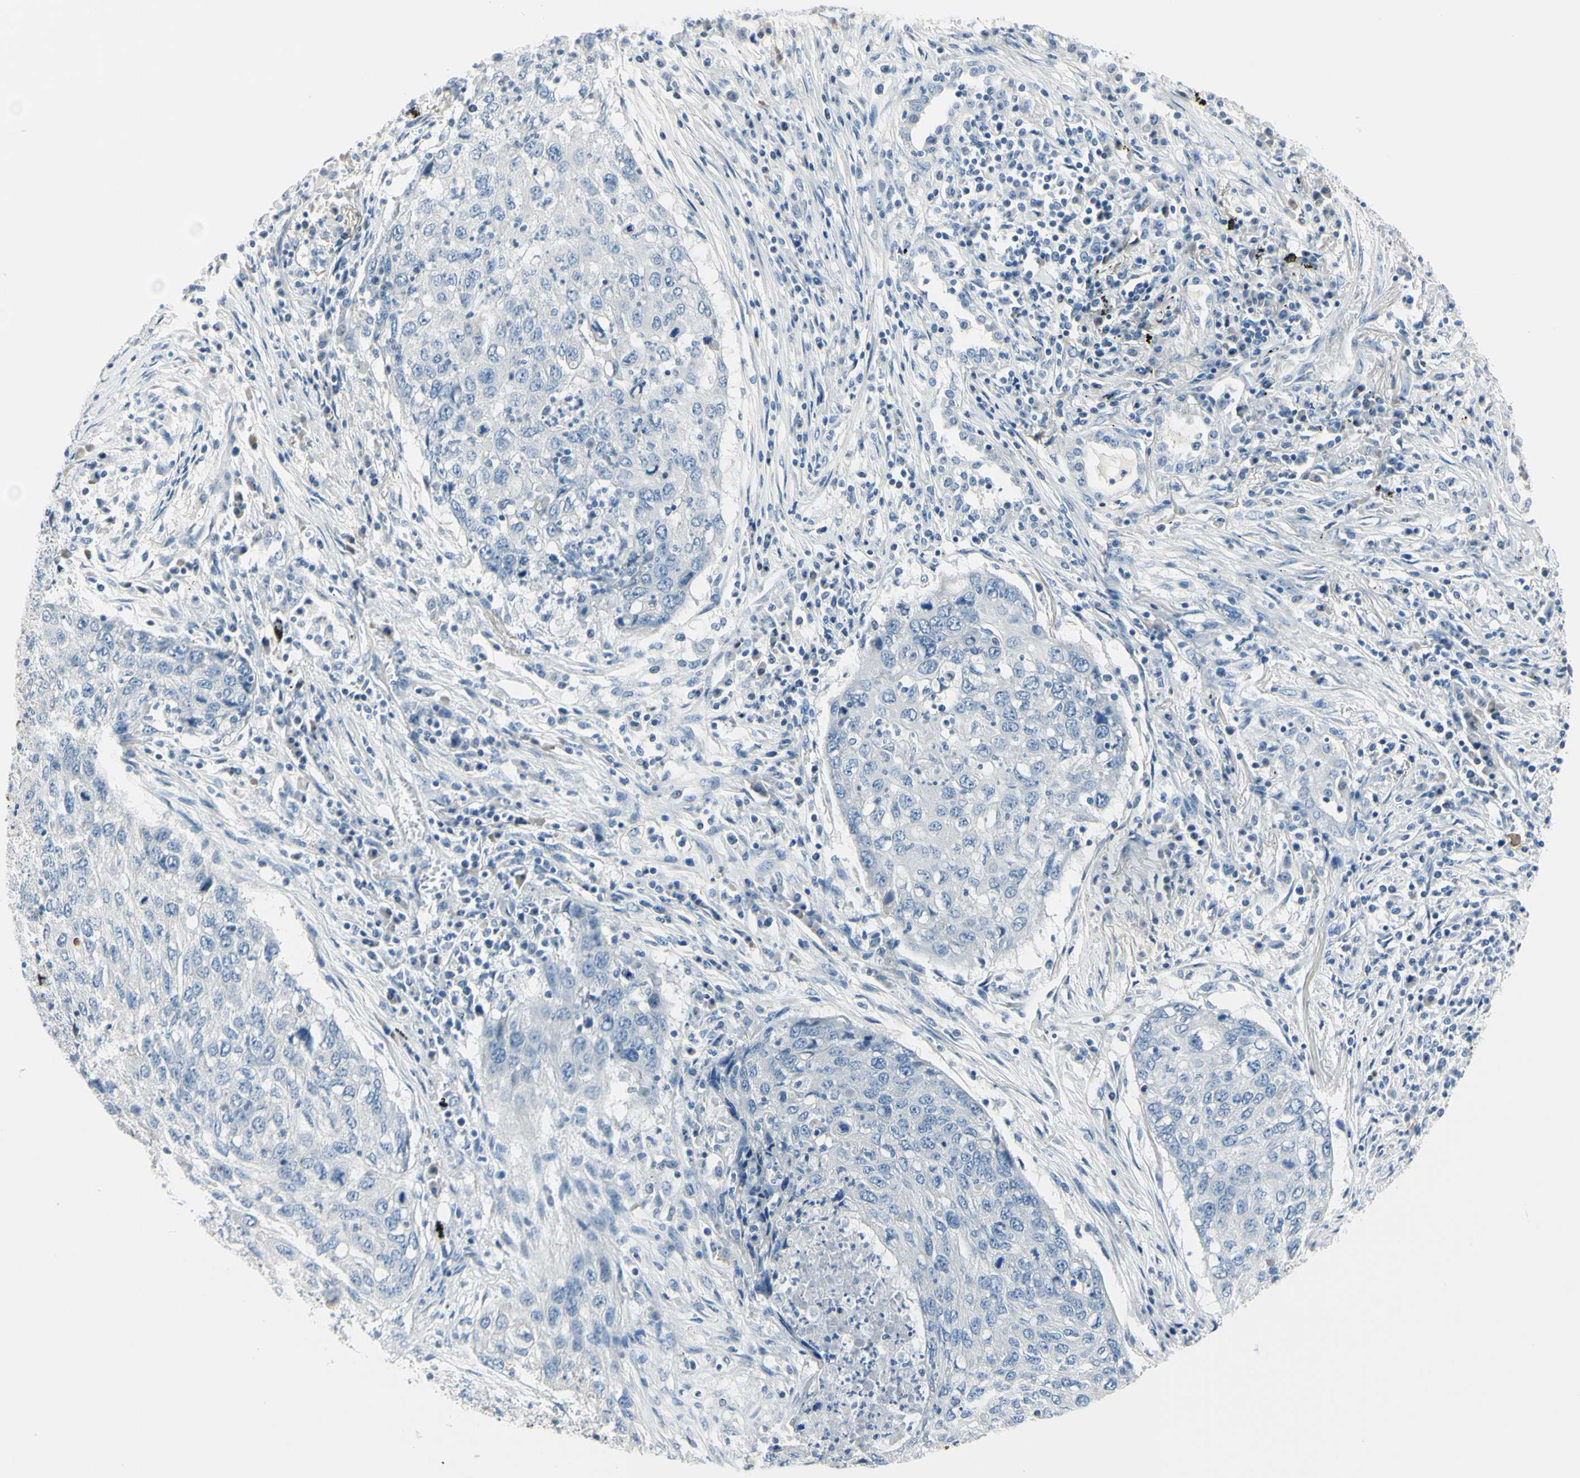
{"staining": {"intensity": "strong", "quantity": "<25%", "location": "cytoplasmic/membranous"}, "tissue": "lung cancer", "cell_type": "Tumor cells", "image_type": "cancer", "snomed": [{"axis": "morphology", "description": "Squamous cell carcinoma, NOS"}, {"axis": "topography", "description": "Lung"}], "caption": "Tumor cells demonstrate medium levels of strong cytoplasmic/membranous staining in about <25% of cells in lung squamous cell carcinoma.", "gene": "DLG4", "patient": {"sex": "female", "age": 63}}